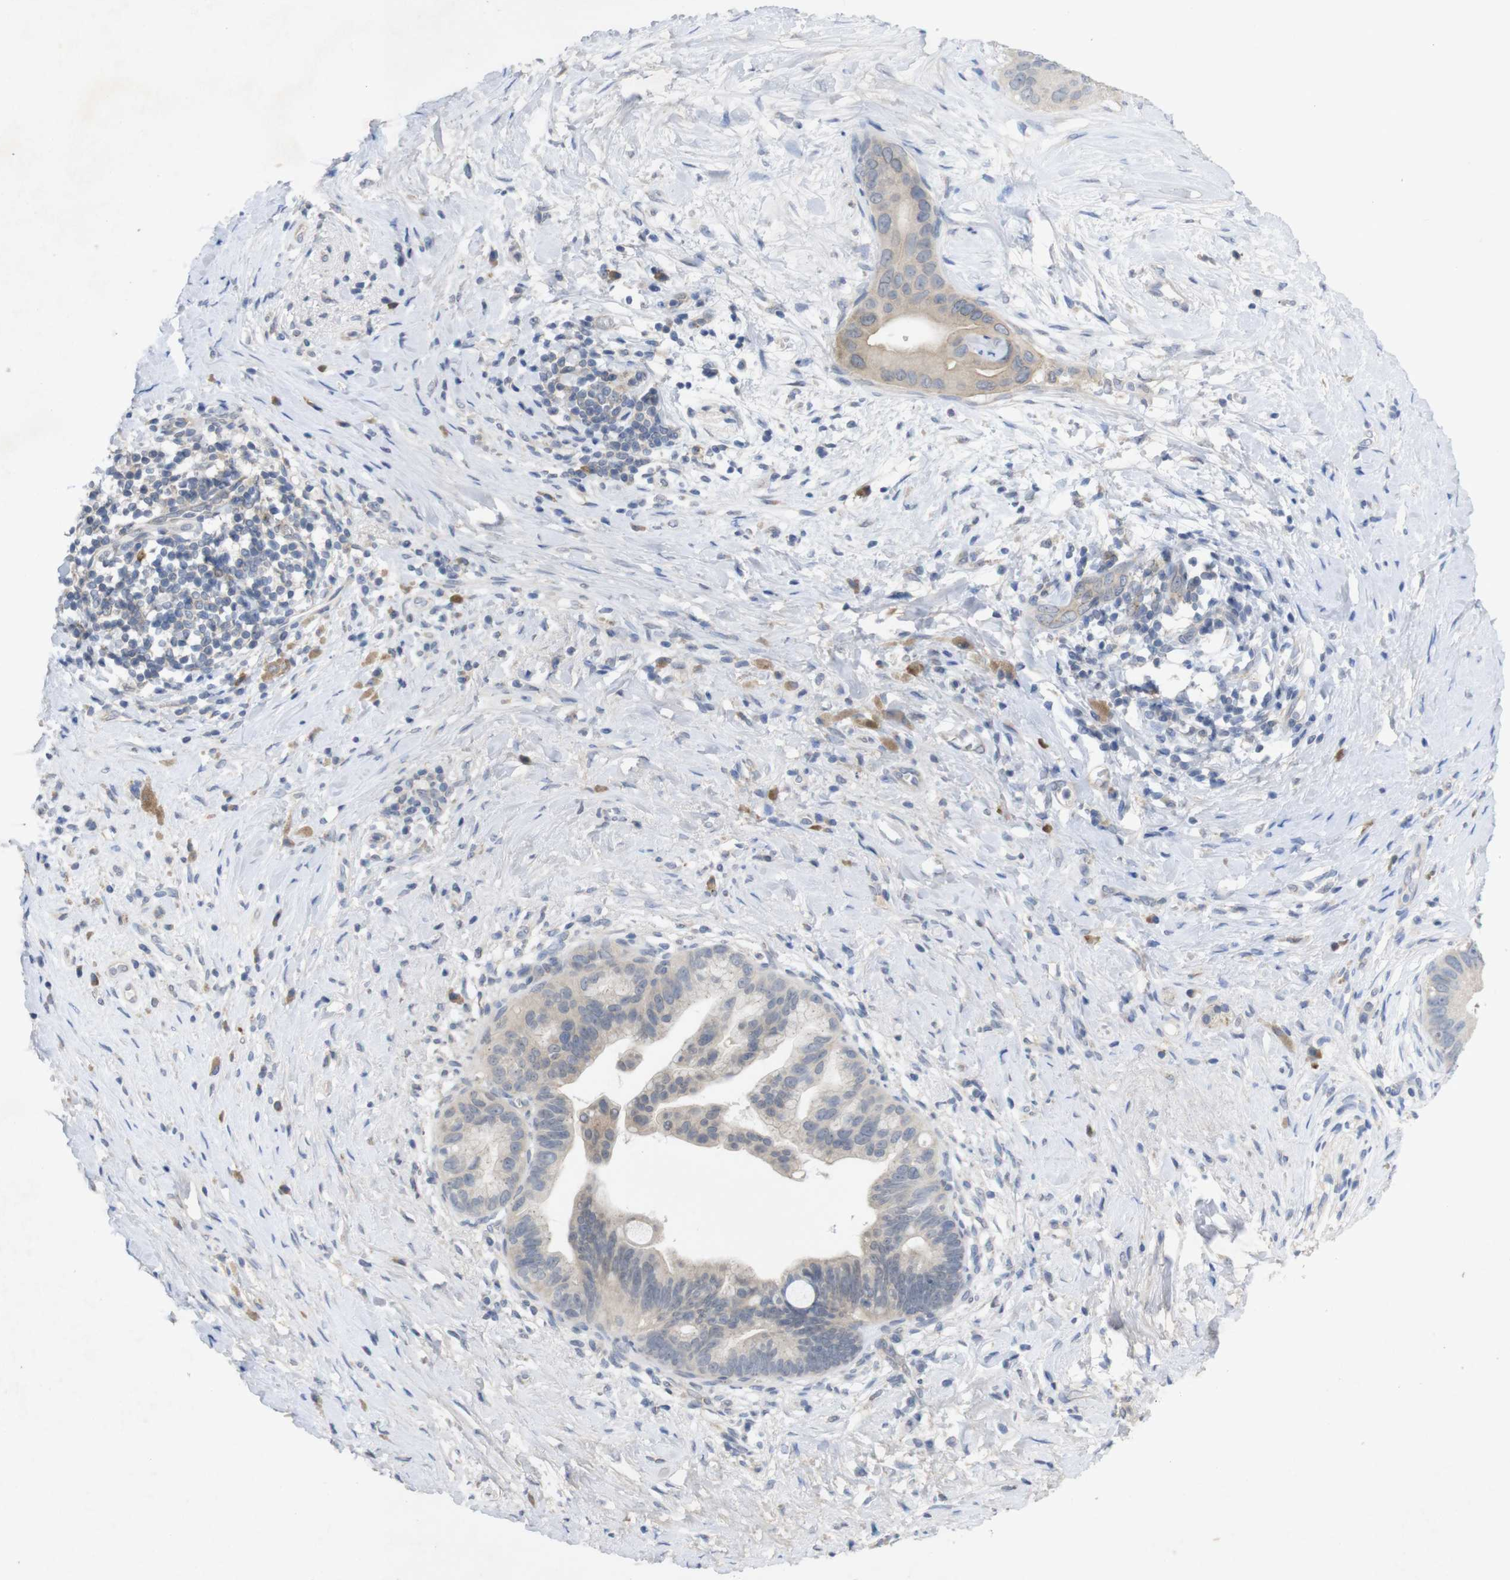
{"staining": {"intensity": "weak", "quantity": "25%-75%", "location": "cytoplasmic/membranous"}, "tissue": "pancreatic cancer", "cell_type": "Tumor cells", "image_type": "cancer", "snomed": [{"axis": "morphology", "description": "Adenocarcinoma, NOS"}, {"axis": "topography", "description": "Pancreas"}], "caption": "High-magnification brightfield microscopy of pancreatic adenocarcinoma stained with DAB (brown) and counterstained with hematoxylin (blue). tumor cells exhibit weak cytoplasmic/membranous expression is appreciated in about25%-75% of cells. The protein of interest is shown in brown color, while the nuclei are stained blue.", "gene": "BCAR3", "patient": {"sex": "male", "age": 55}}